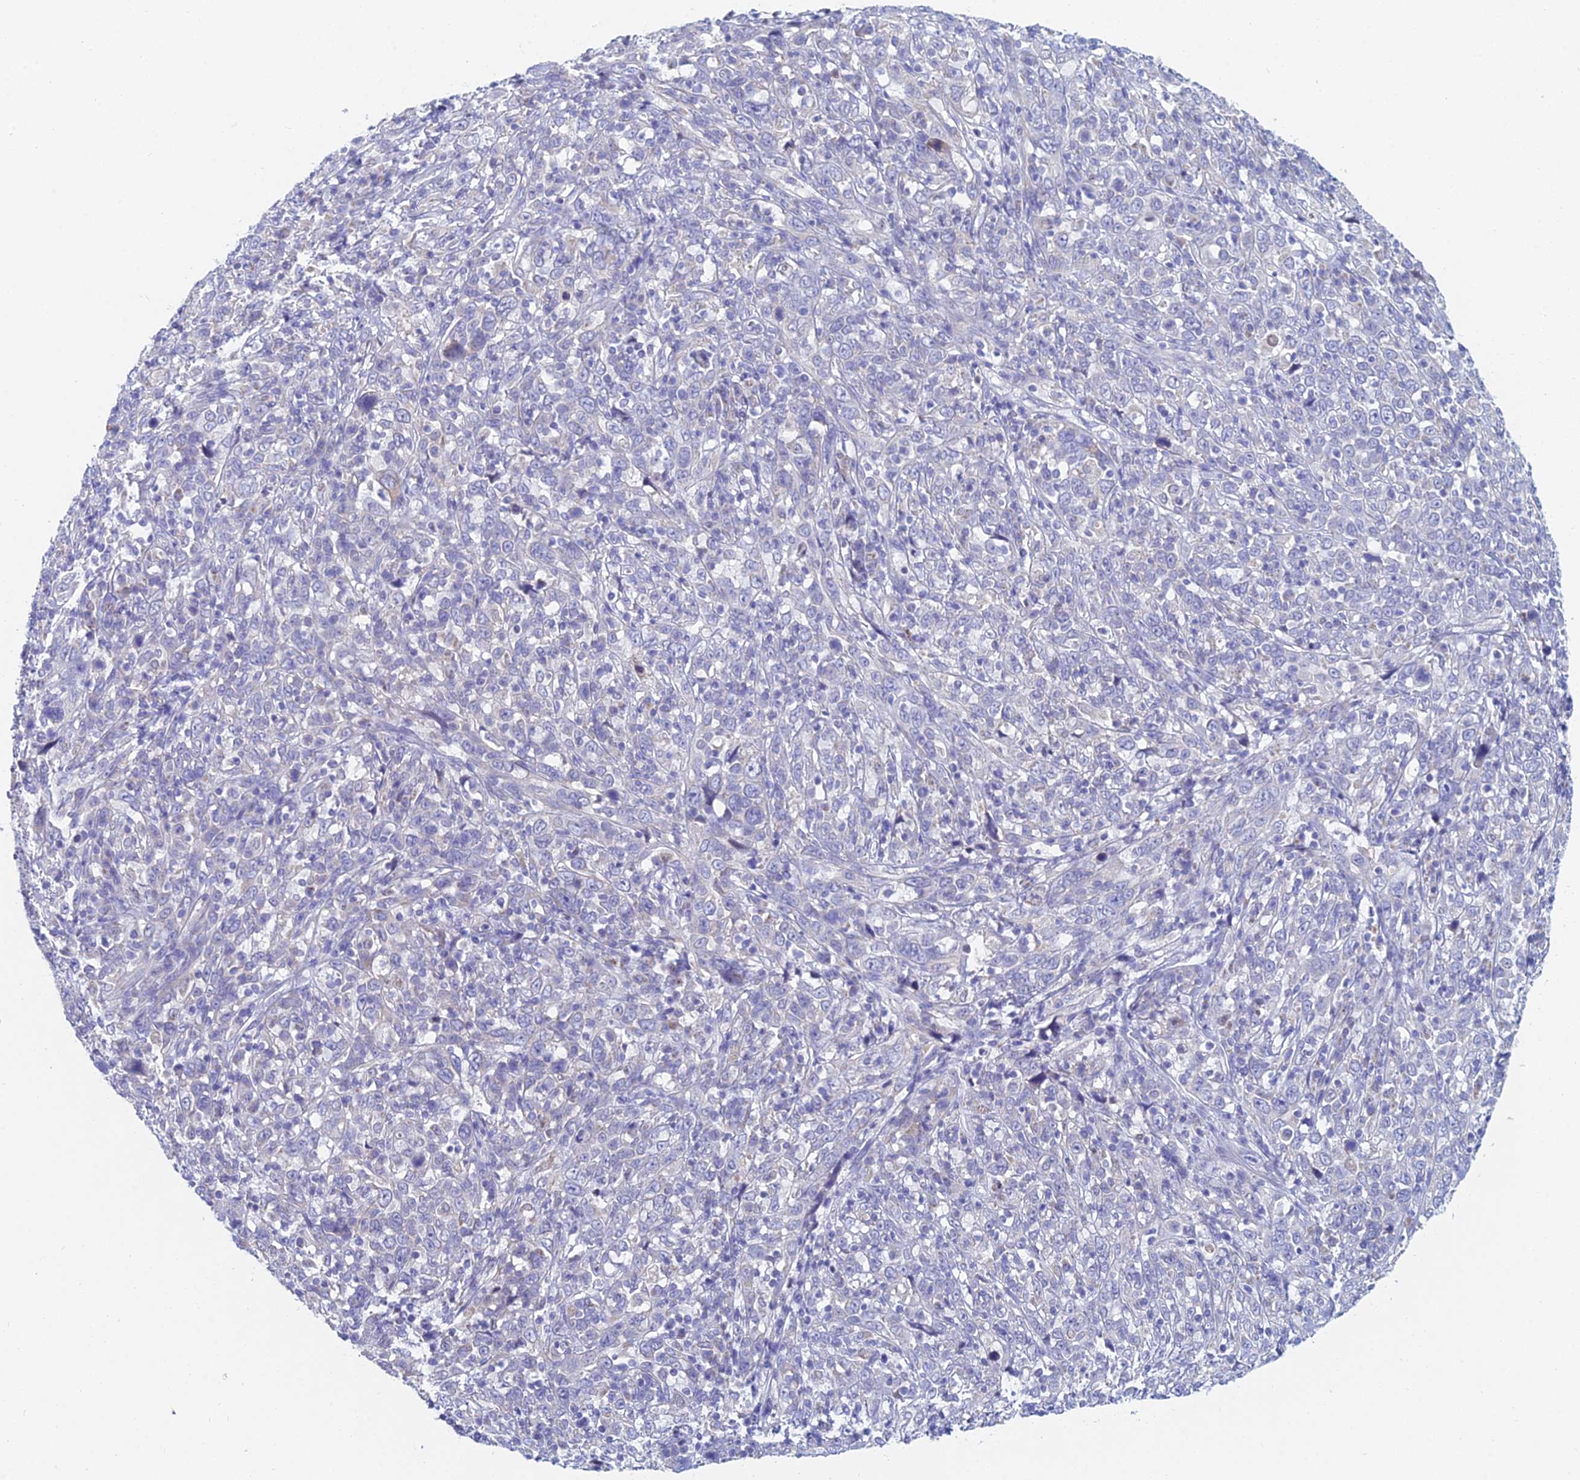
{"staining": {"intensity": "negative", "quantity": "none", "location": "none"}, "tissue": "cervical cancer", "cell_type": "Tumor cells", "image_type": "cancer", "snomed": [{"axis": "morphology", "description": "Squamous cell carcinoma, NOS"}, {"axis": "topography", "description": "Cervix"}], "caption": "Human cervical cancer stained for a protein using IHC reveals no expression in tumor cells.", "gene": "ACSM1", "patient": {"sex": "female", "age": 46}}